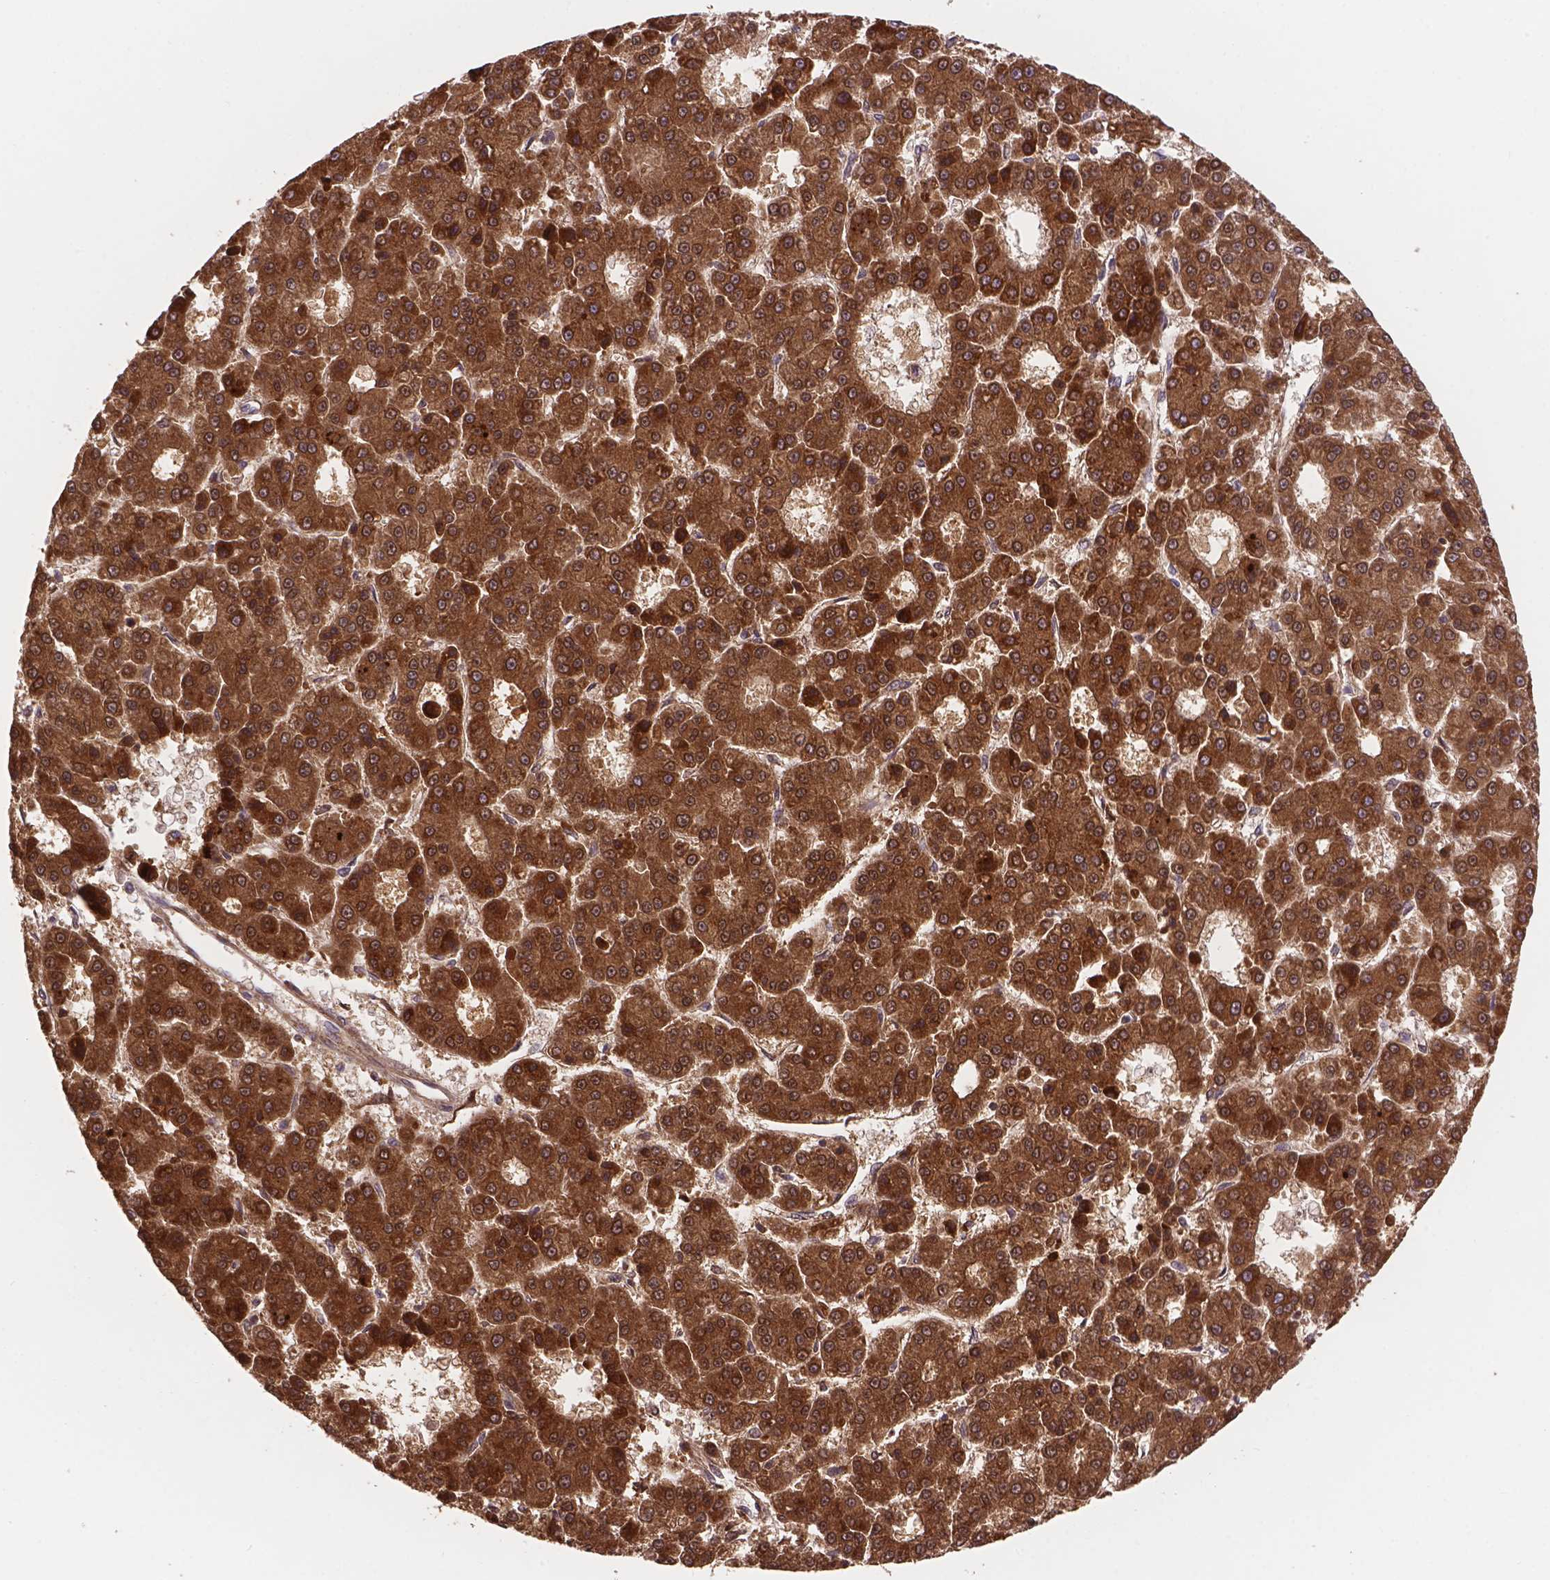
{"staining": {"intensity": "strong", "quantity": ">75%", "location": "cytoplasmic/membranous"}, "tissue": "liver cancer", "cell_type": "Tumor cells", "image_type": "cancer", "snomed": [{"axis": "morphology", "description": "Carcinoma, Hepatocellular, NOS"}, {"axis": "topography", "description": "Liver"}], "caption": "A brown stain shows strong cytoplasmic/membranous expression of a protein in human liver hepatocellular carcinoma tumor cells. Nuclei are stained in blue.", "gene": "AK3", "patient": {"sex": "male", "age": 70}}